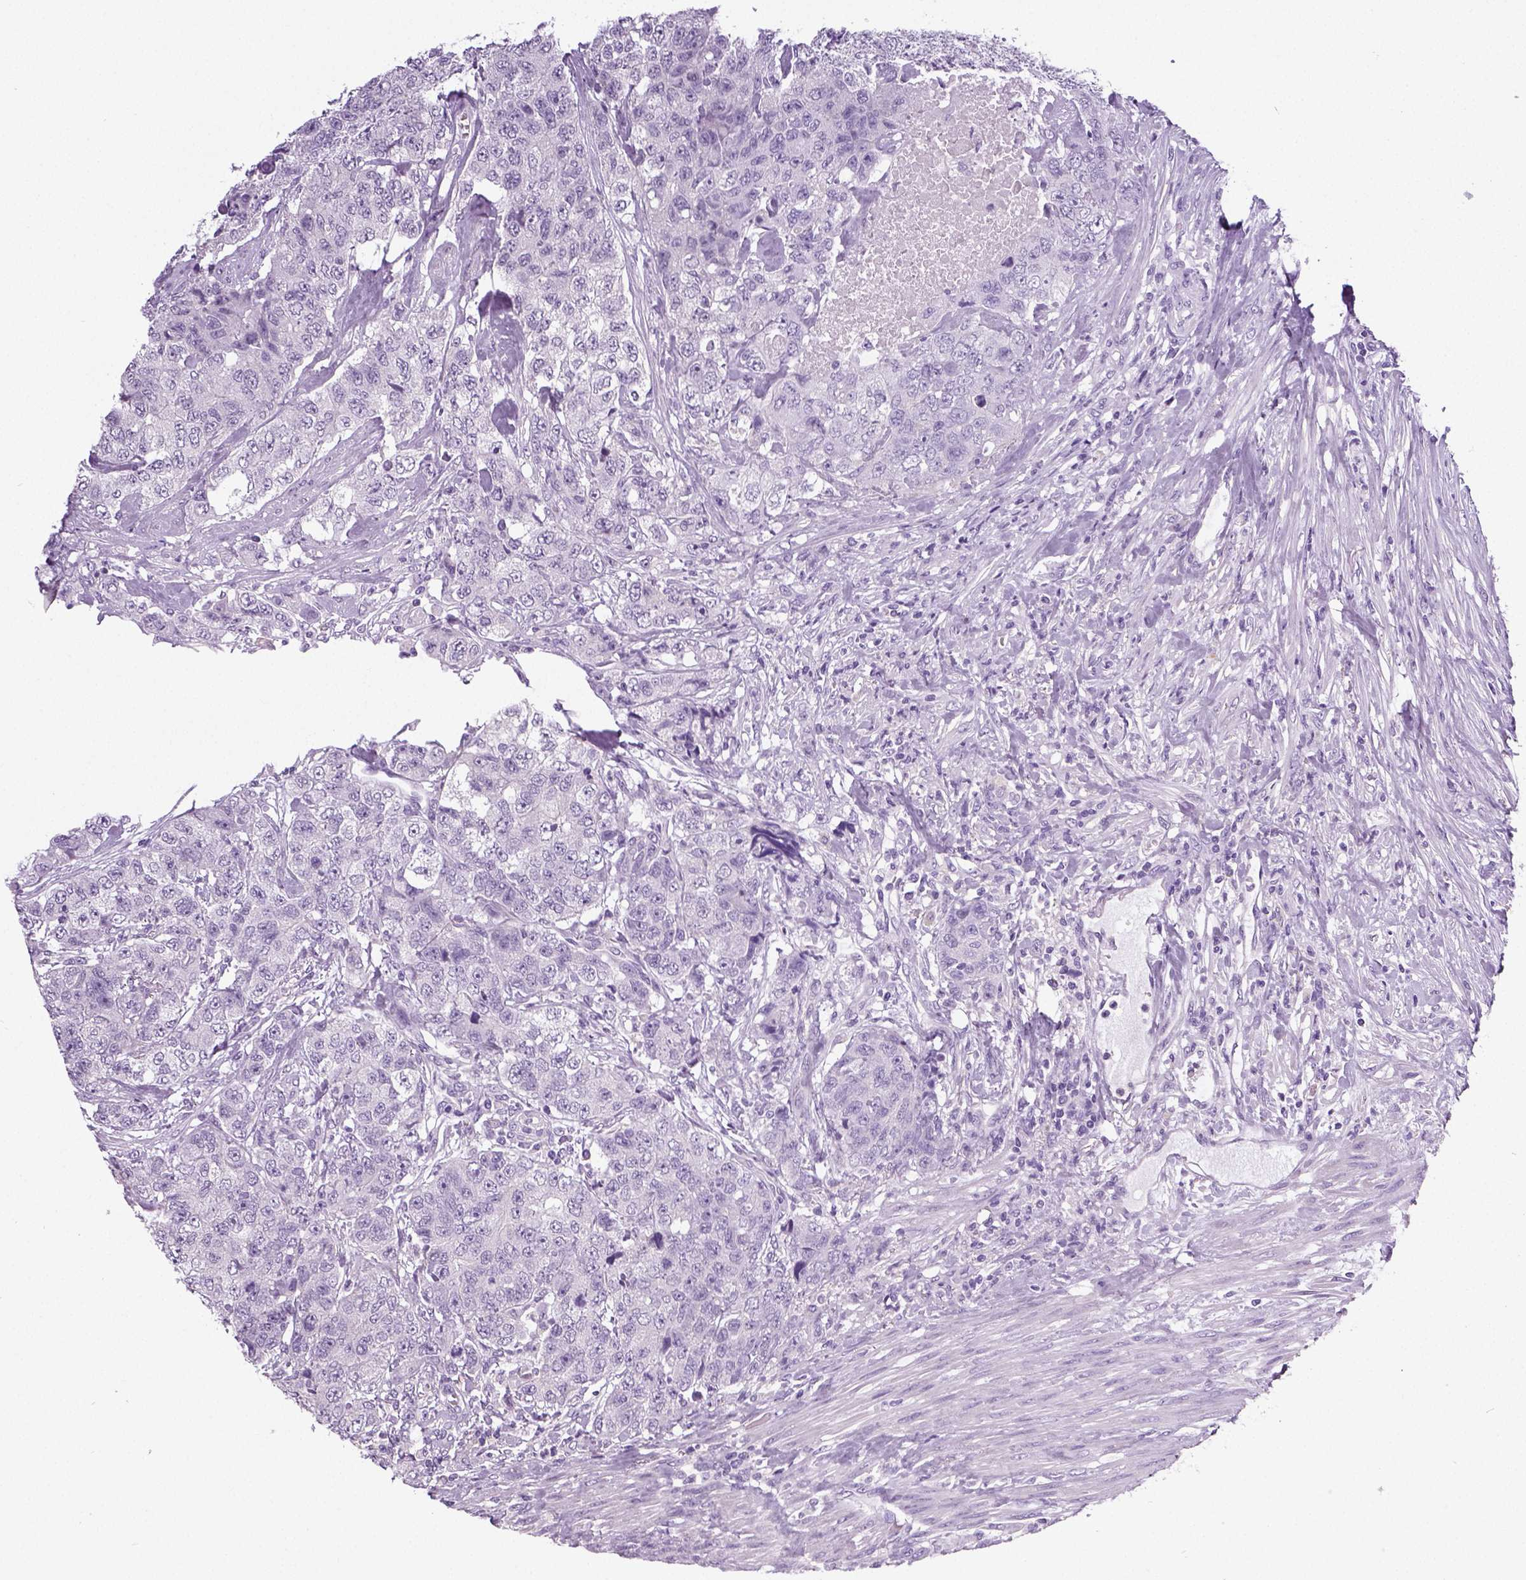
{"staining": {"intensity": "negative", "quantity": "none", "location": "none"}, "tissue": "urothelial cancer", "cell_type": "Tumor cells", "image_type": "cancer", "snomed": [{"axis": "morphology", "description": "Urothelial carcinoma, High grade"}, {"axis": "topography", "description": "Urinary bladder"}], "caption": "DAB immunohistochemical staining of human high-grade urothelial carcinoma shows no significant staining in tumor cells.", "gene": "NECAB2", "patient": {"sex": "female", "age": 78}}